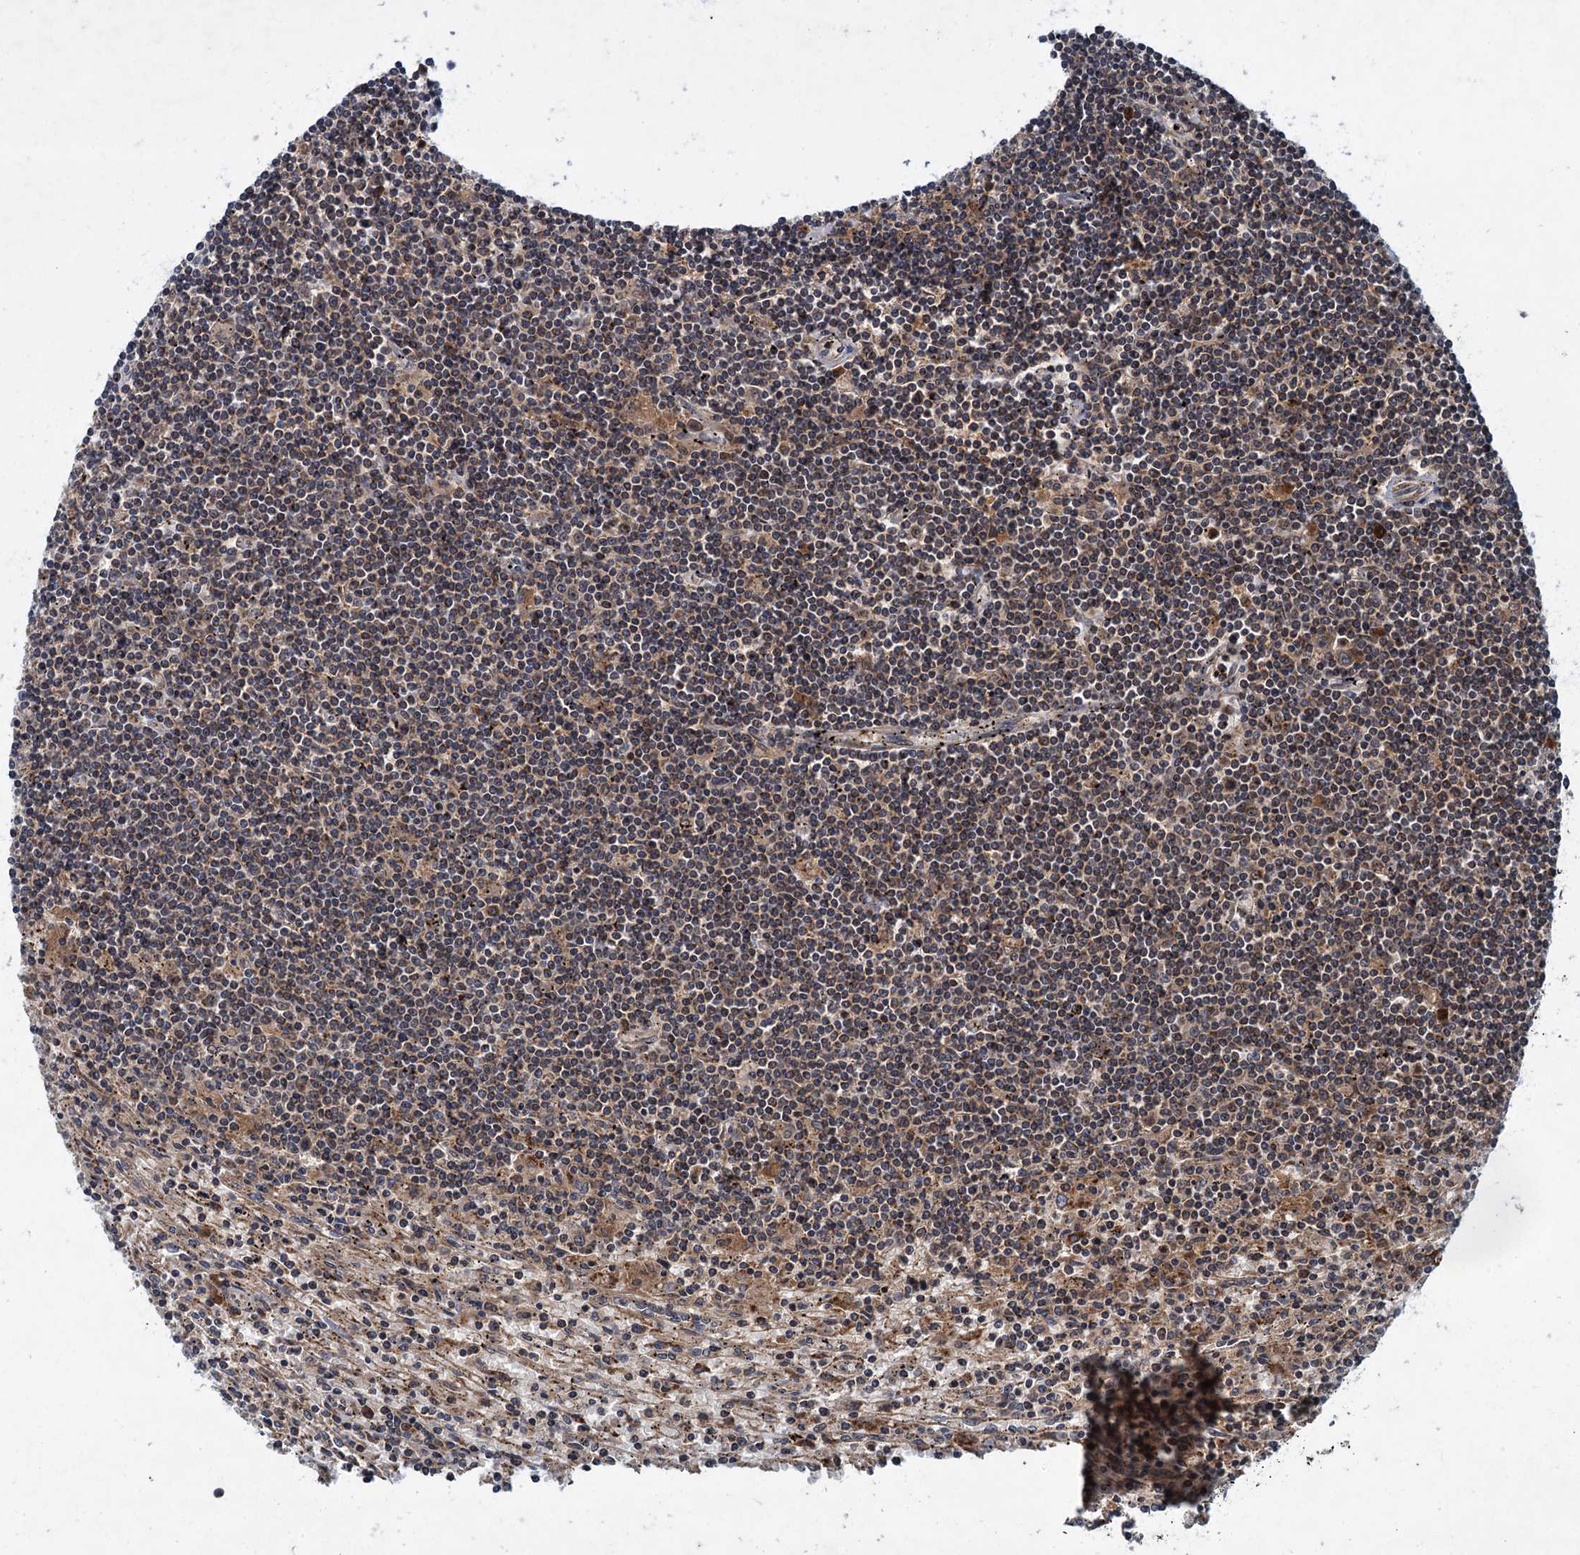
{"staining": {"intensity": "weak", "quantity": "25%-75%", "location": "cytoplasmic/membranous"}, "tissue": "lymphoma", "cell_type": "Tumor cells", "image_type": "cancer", "snomed": [{"axis": "morphology", "description": "Malignant lymphoma, non-Hodgkin's type, Low grade"}, {"axis": "topography", "description": "Spleen"}], "caption": "About 25%-75% of tumor cells in lymphoma show weak cytoplasmic/membranous protein expression as visualized by brown immunohistochemical staining.", "gene": "SLC11A2", "patient": {"sex": "male", "age": 76}}